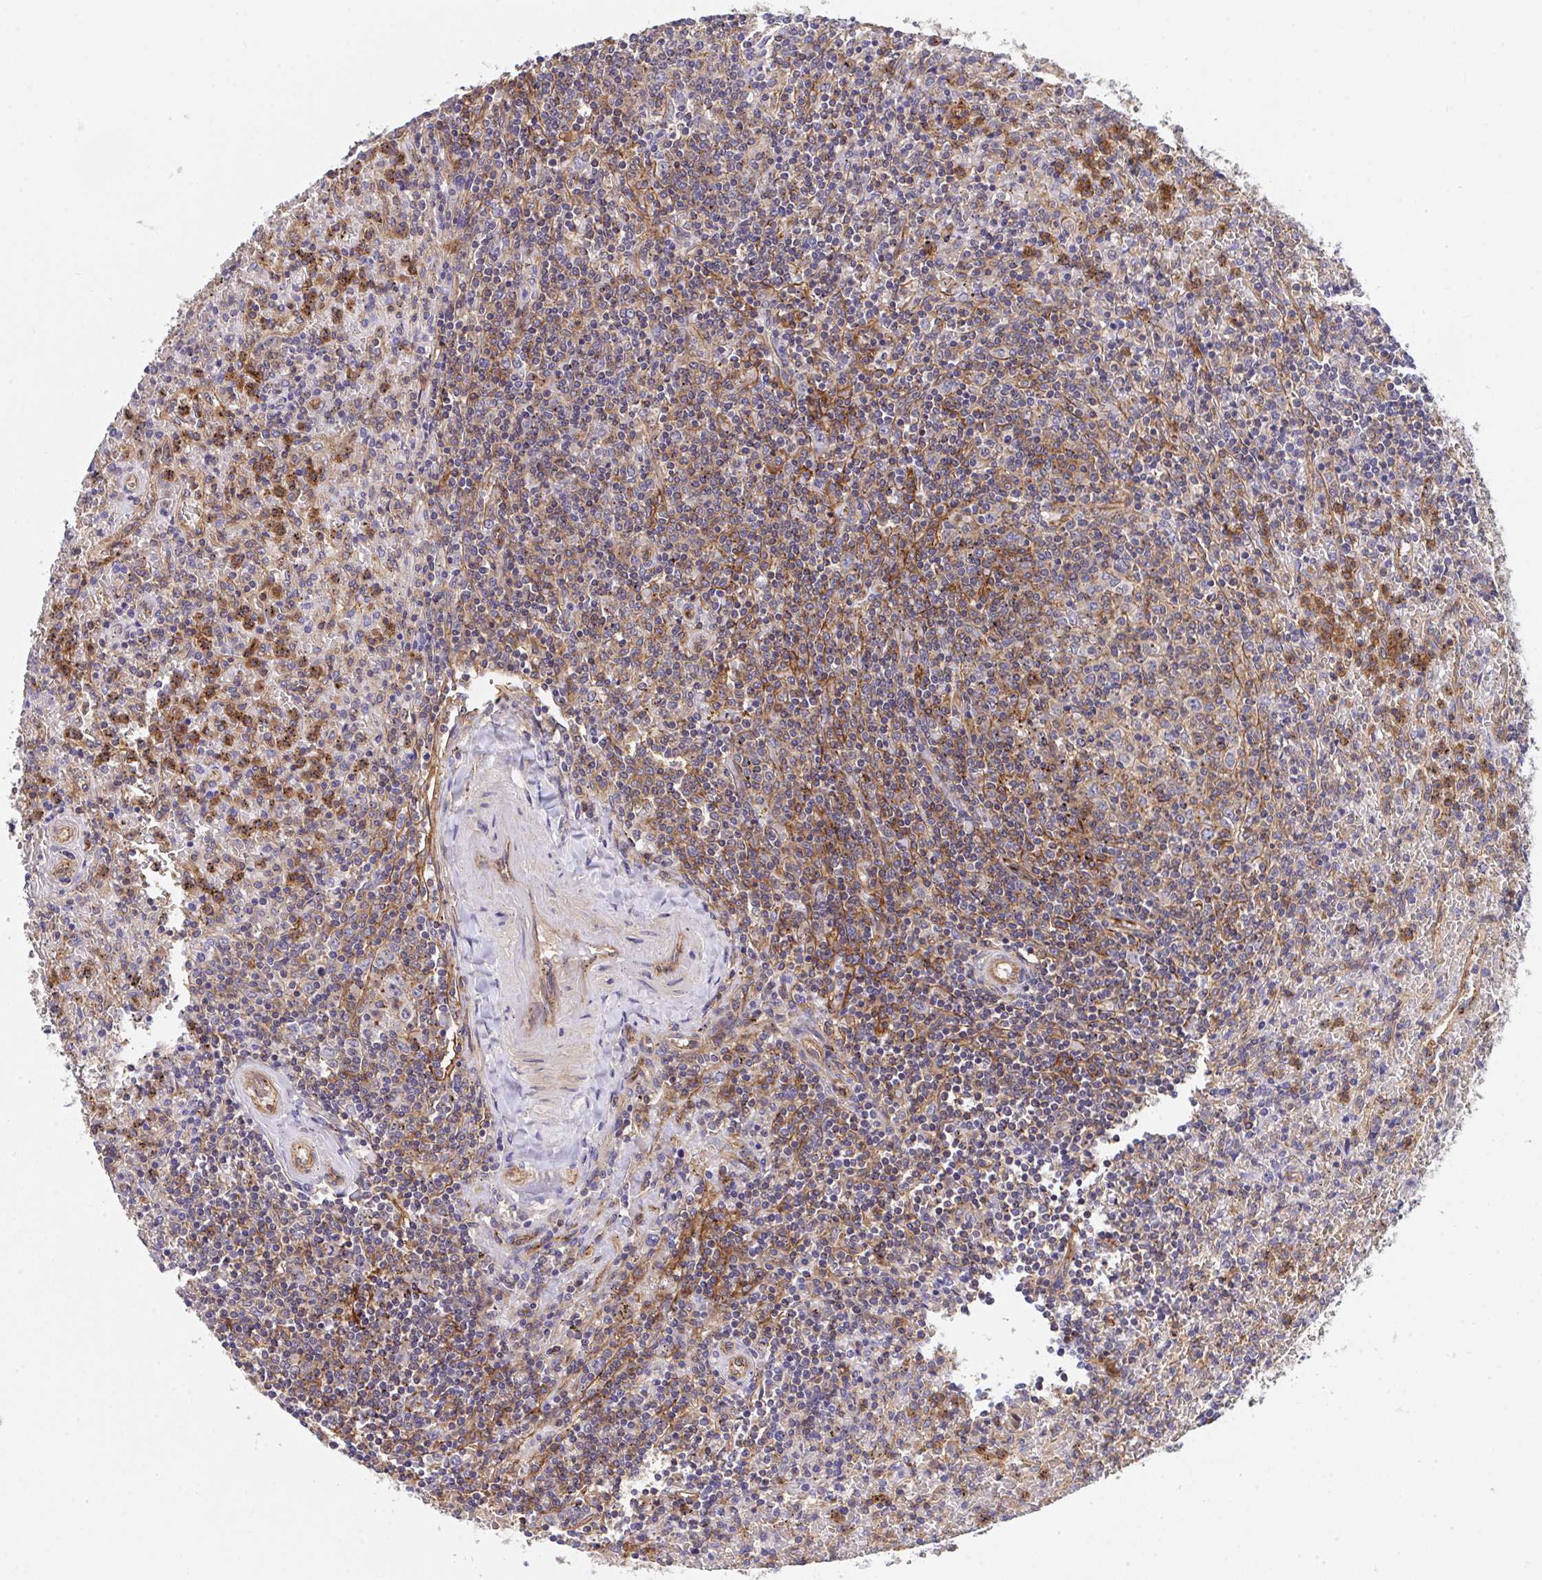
{"staining": {"intensity": "weak", "quantity": "25%-75%", "location": "cytoplasmic/membranous"}, "tissue": "lymphoma", "cell_type": "Tumor cells", "image_type": "cancer", "snomed": [{"axis": "morphology", "description": "Malignant lymphoma, non-Hodgkin's type, Low grade"}, {"axis": "topography", "description": "Spleen"}], "caption": "Immunohistochemical staining of lymphoma demonstrates weak cytoplasmic/membranous protein expression in approximately 25%-75% of tumor cells. (IHC, brightfield microscopy, high magnification).", "gene": "C4orf36", "patient": {"sex": "female", "age": 64}}